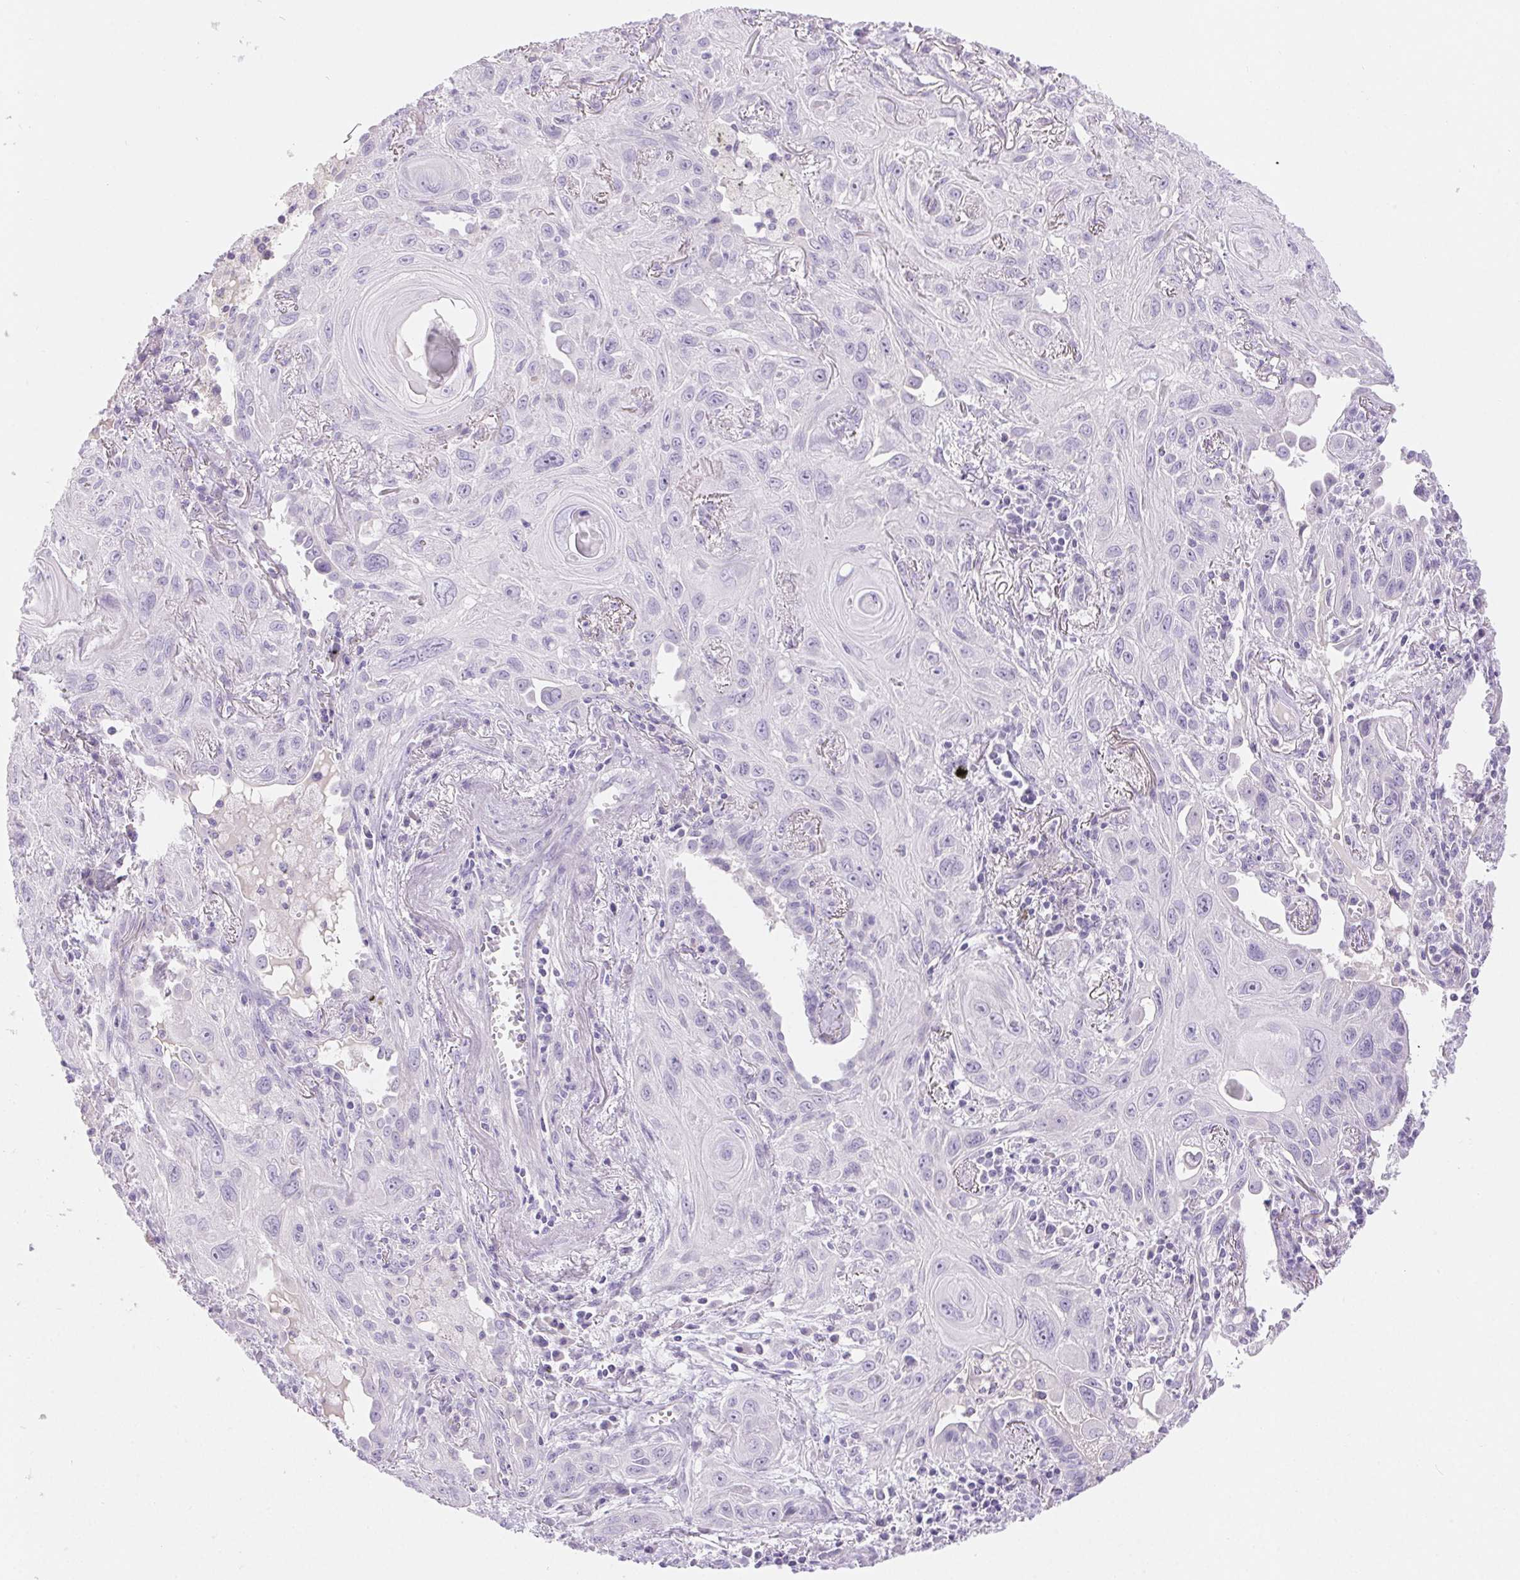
{"staining": {"intensity": "negative", "quantity": "none", "location": "none"}, "tissue": "lung cancer", "cell_type": "Tumor cells", "image_type": "cancer", "snomed": [{"axis": "morphology", "description": "Squamous cell carcinoma, NOS"}, {"axis": "topography", "description": "Lung"}], "caption": "Lung squamous cell carcinoma was stained to show a protein in brown. There is no significant expression in tumor cells.", "gene": "CLDN16", "patient": {"sex": "male", "age": 79}}